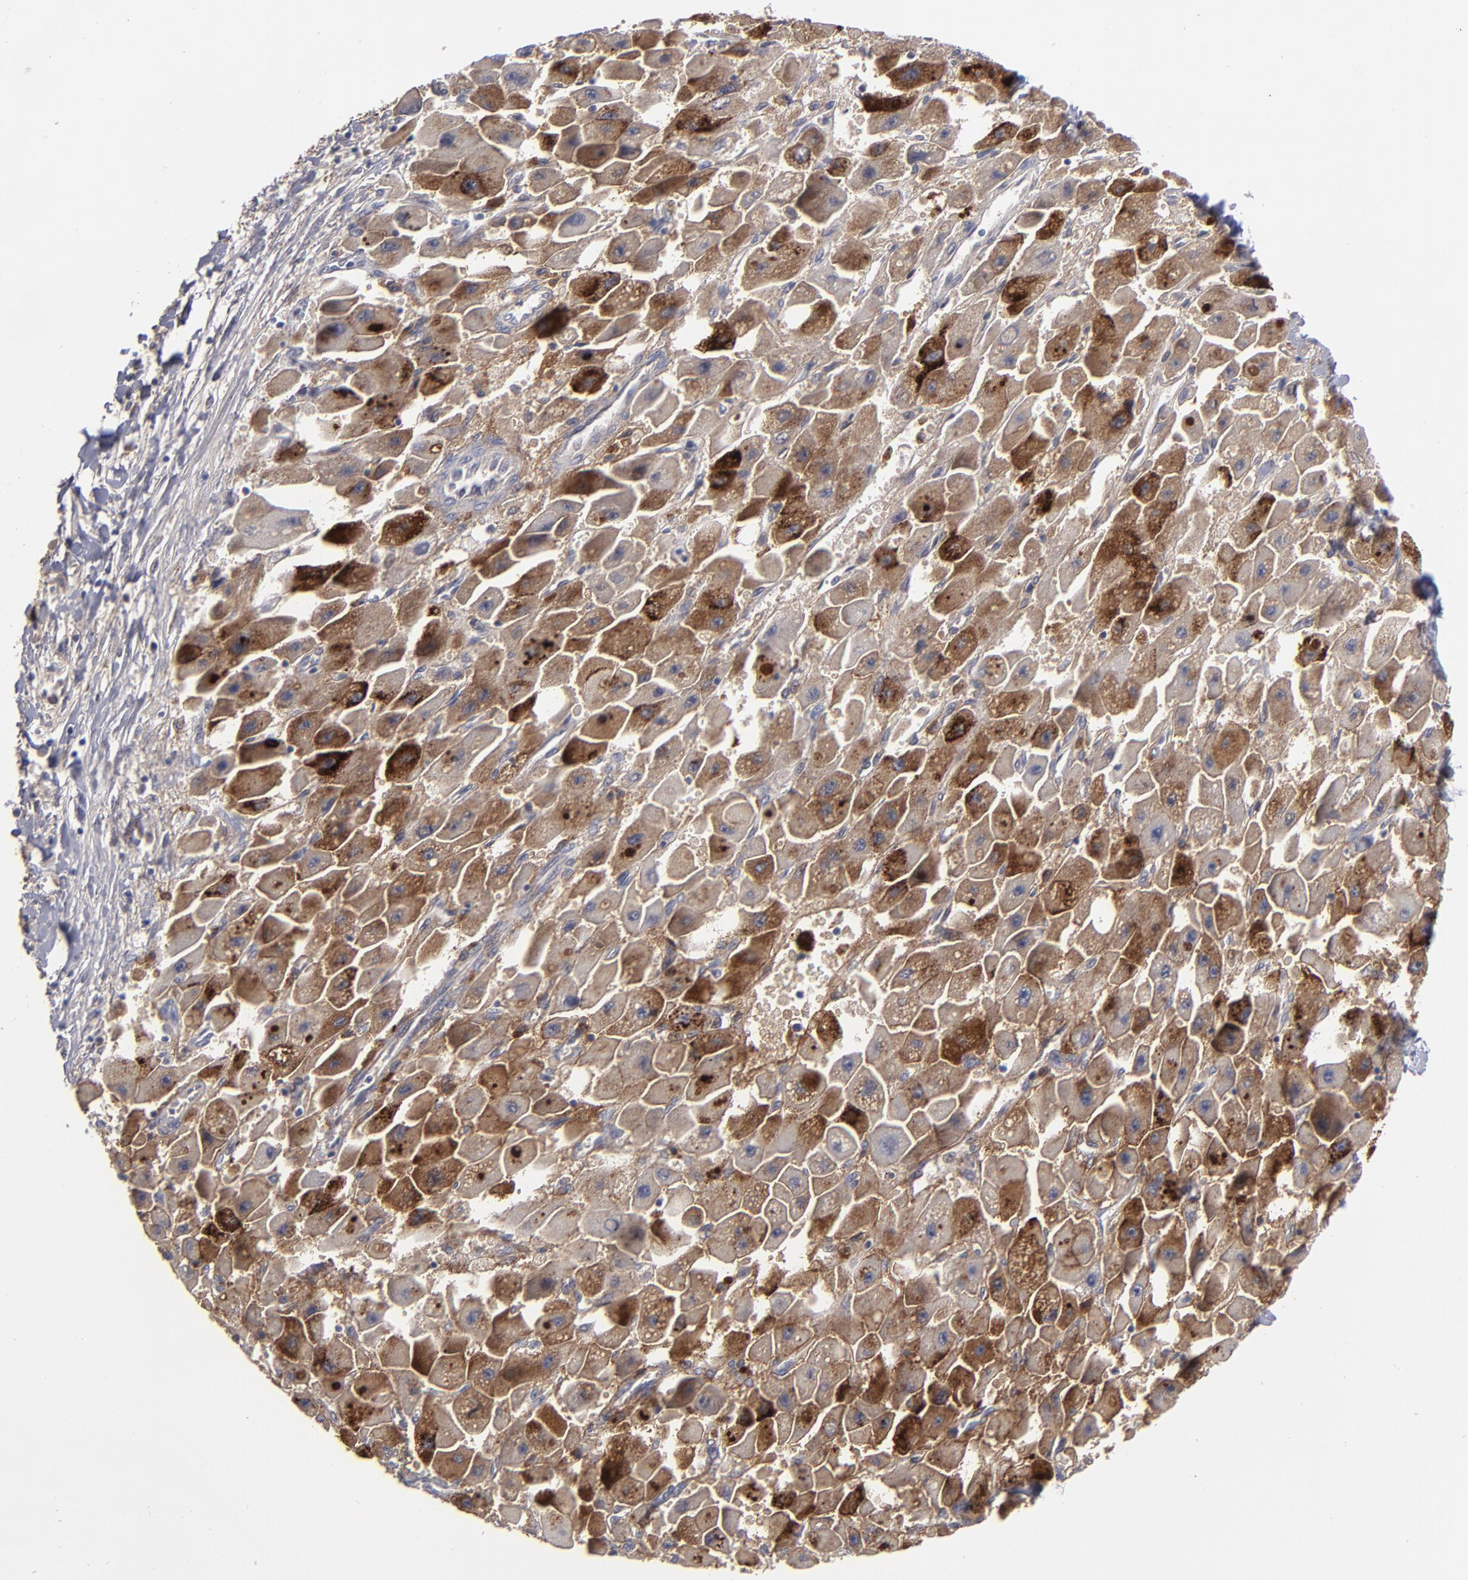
{"staining": {"intensity": "strong", "quantity": "25%-75%", "location": "cytoplasmic/membranous"}, "tissue": "liver cancer", "cell_type": "Tumor cells", "image_type": "cancer", "snomed": [{"axis": "morphology", "description": "Carcinoma, Hepatocellular, NOS"}, {"axis": "topography", "description": "Liver"}], "caption": "Immunohistochemical staining of hepatocellular carcinoma (liver) exhibits strong cytoplasmic/membranous protein positivity in about 25%-75% of tumor cells.", "gene": "GPM6B", "patient": {"sex": "male", "age": 24}}